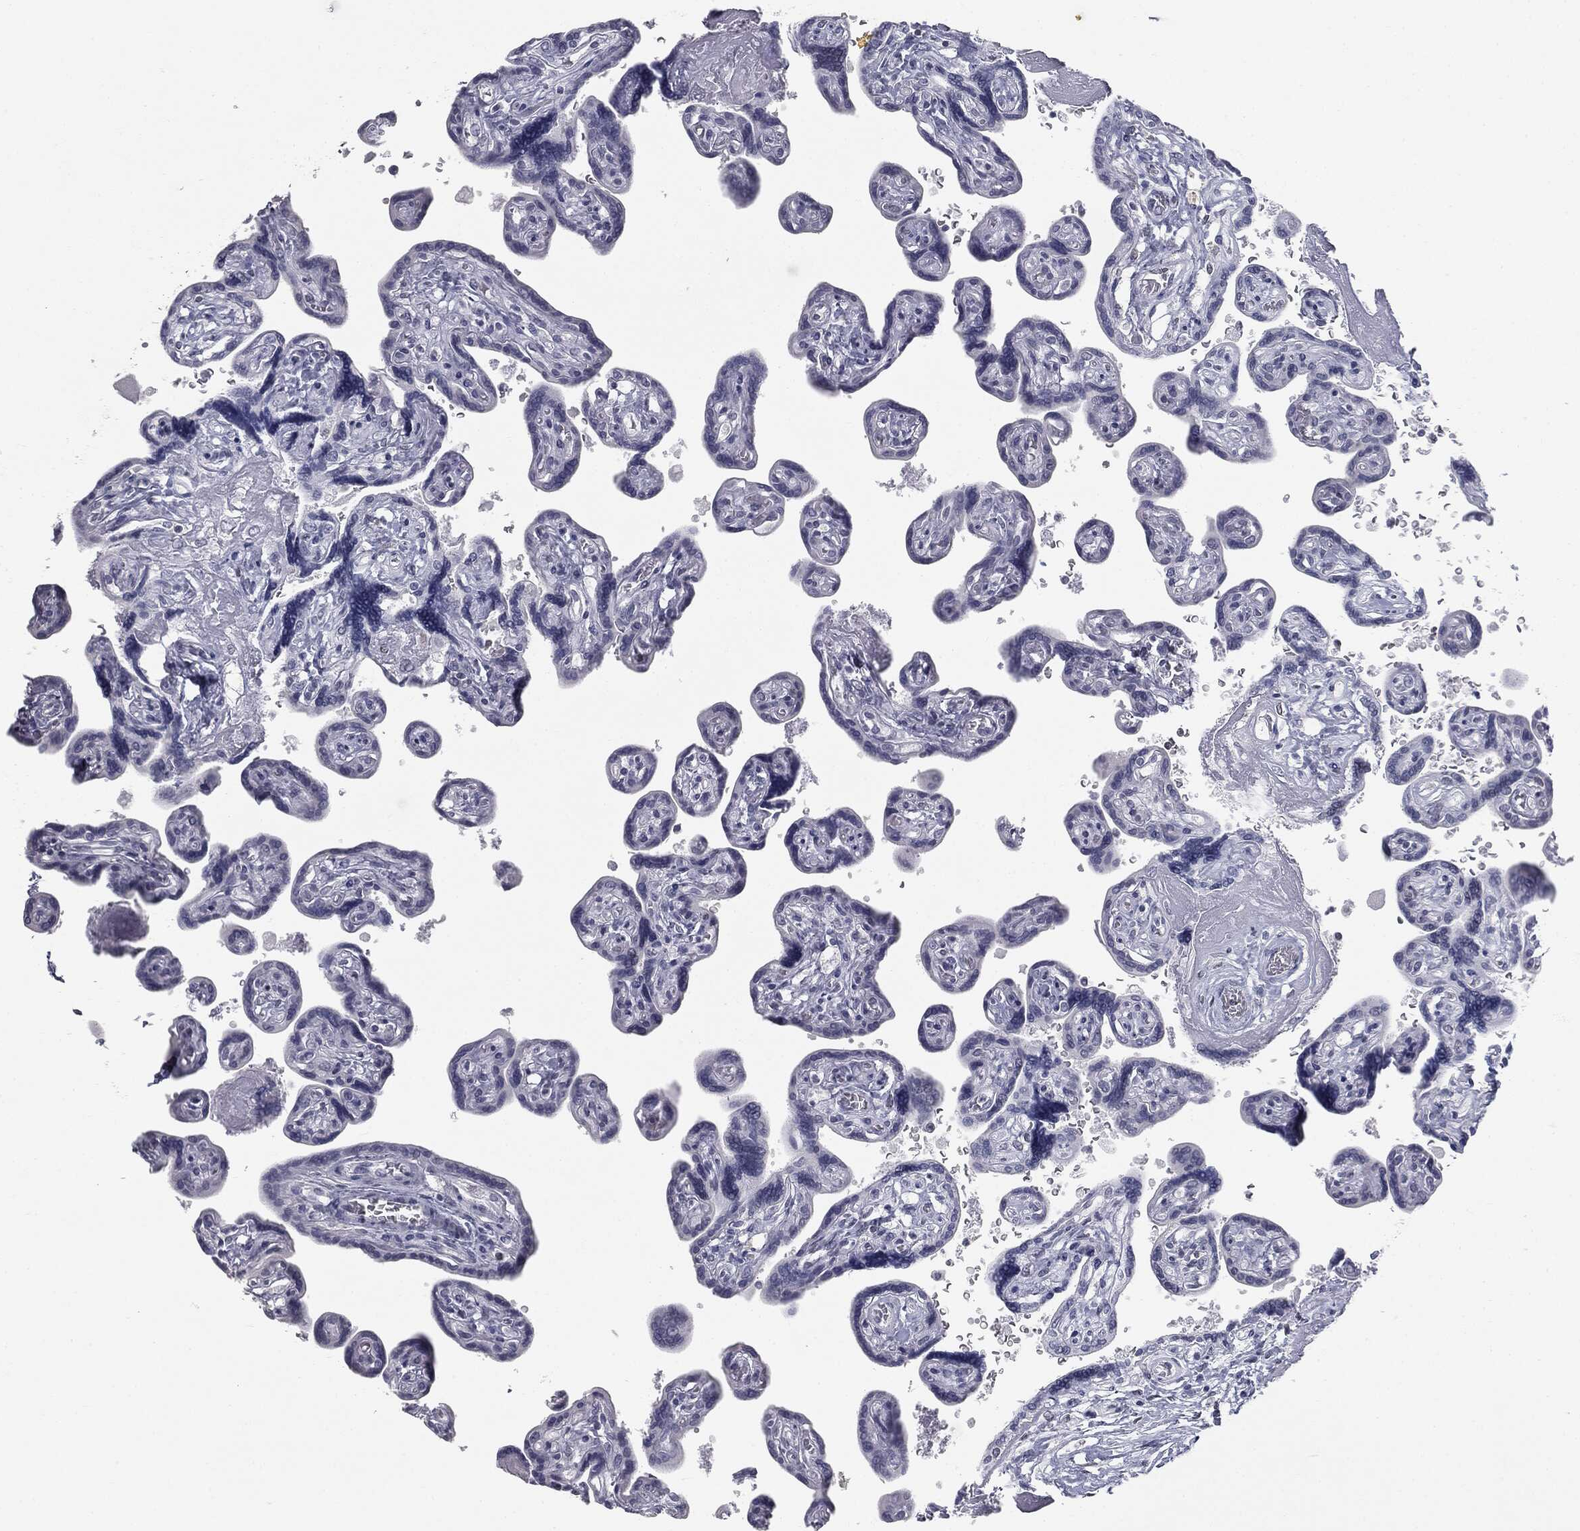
{"staining": {"intensity": "weak", "quantity": "25%-75%", "location": "nuclear"}, "tissue": "placenta", "cell_type": "Decidual cells", "image_type": "normal", "snomed": [{"axis": "morphology", "description": "Normal tissue, NOS"}, {"axis": "topography", "description": "Placenta"}], "caption": "Immunohistochemistry (DAB (3,3'-diaminobenzidine)) staining of normal placenta demonstrates weak nuclear protein staining in about 25%-75% of decidual cells.", "gene": "ALDOB", "patient": {"sex": "female", "age": 32}}